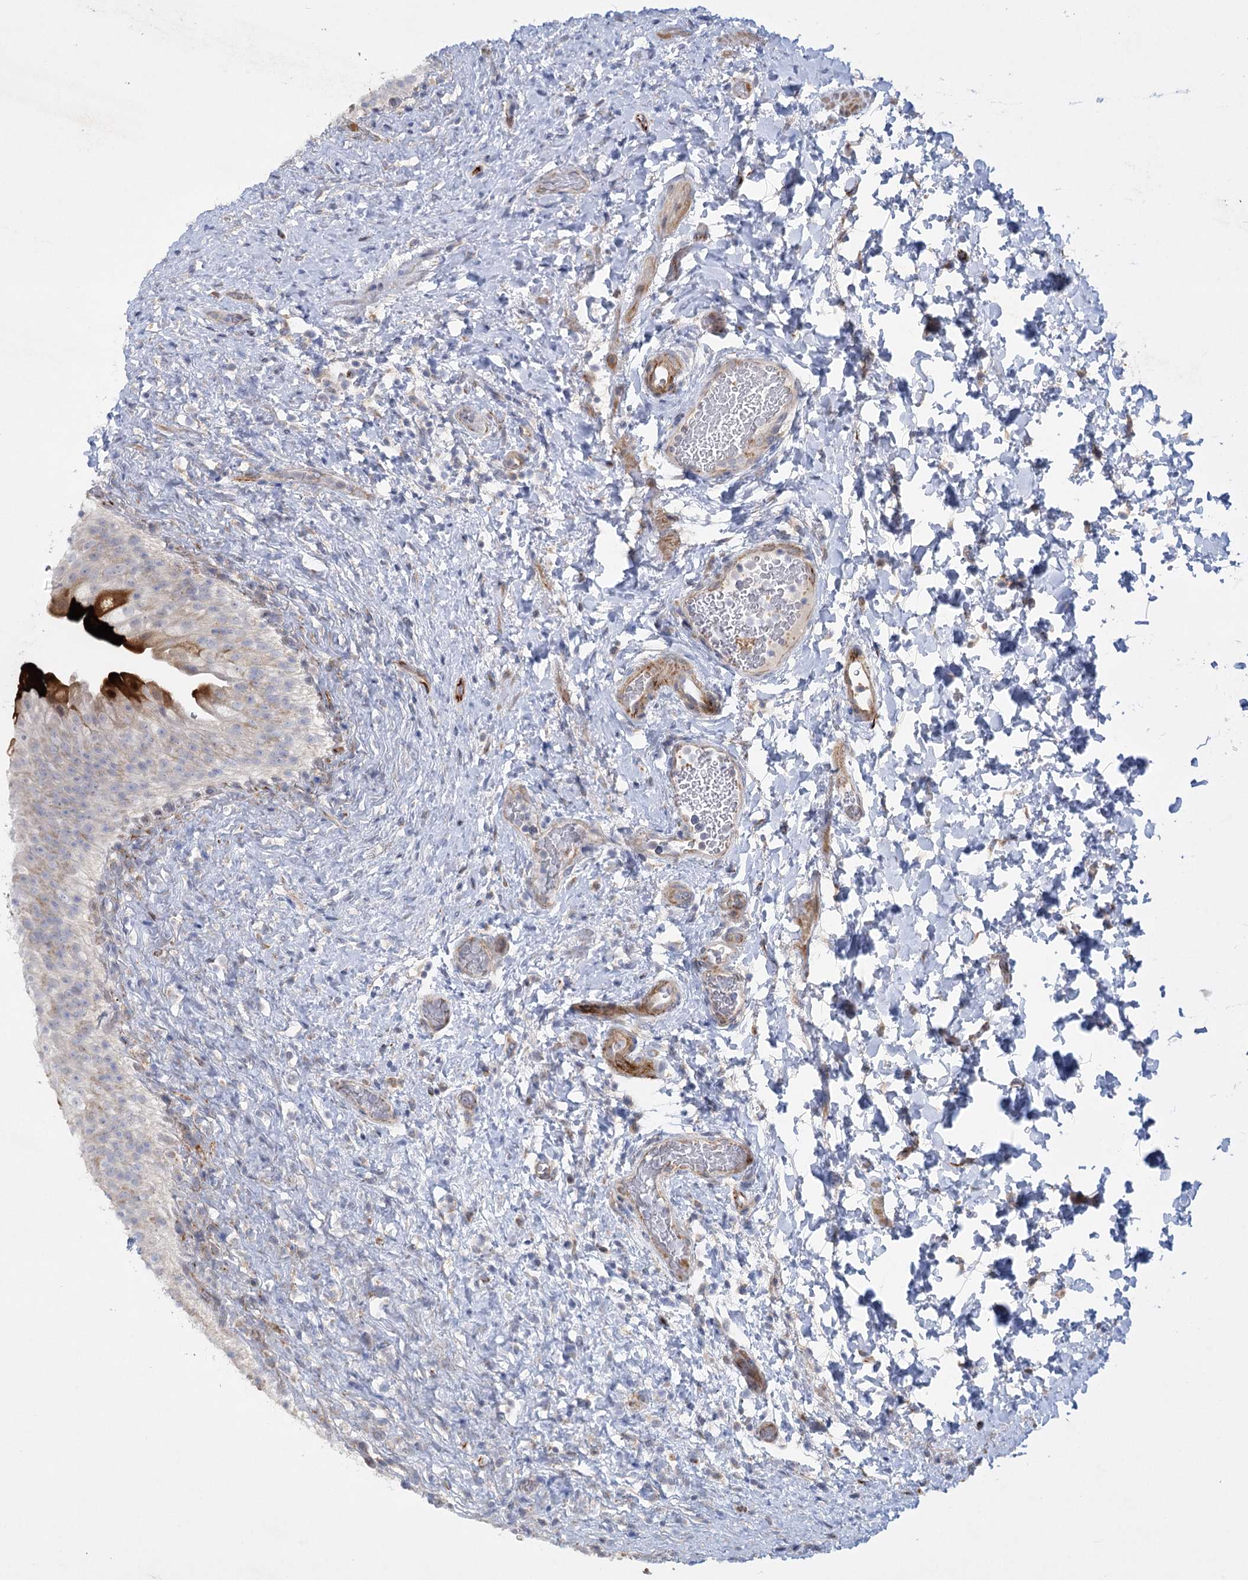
{"staining": {"intensity": "strong", "quantity": "<25%", "location": "cytoplasmic/membranous,nuclear"}, "tissue": "urinary bladder", "cell_type": "Urothelial cells", "image_type": "normal", "snomed": [{"axis": "morphology", "description": "Normal tissue, NOS"}, {"axis": "topography", "description": "Urinary bladder"}], "caption": "High-power microscopy captured an IHC image of normal urinary bladder, revealing strong cytoplasmic/membranous,nuclear staining in approximately <25% of urothelial cells.", "gene": "DHTKD1", "patient": {"sex": "female", "age": 27}}